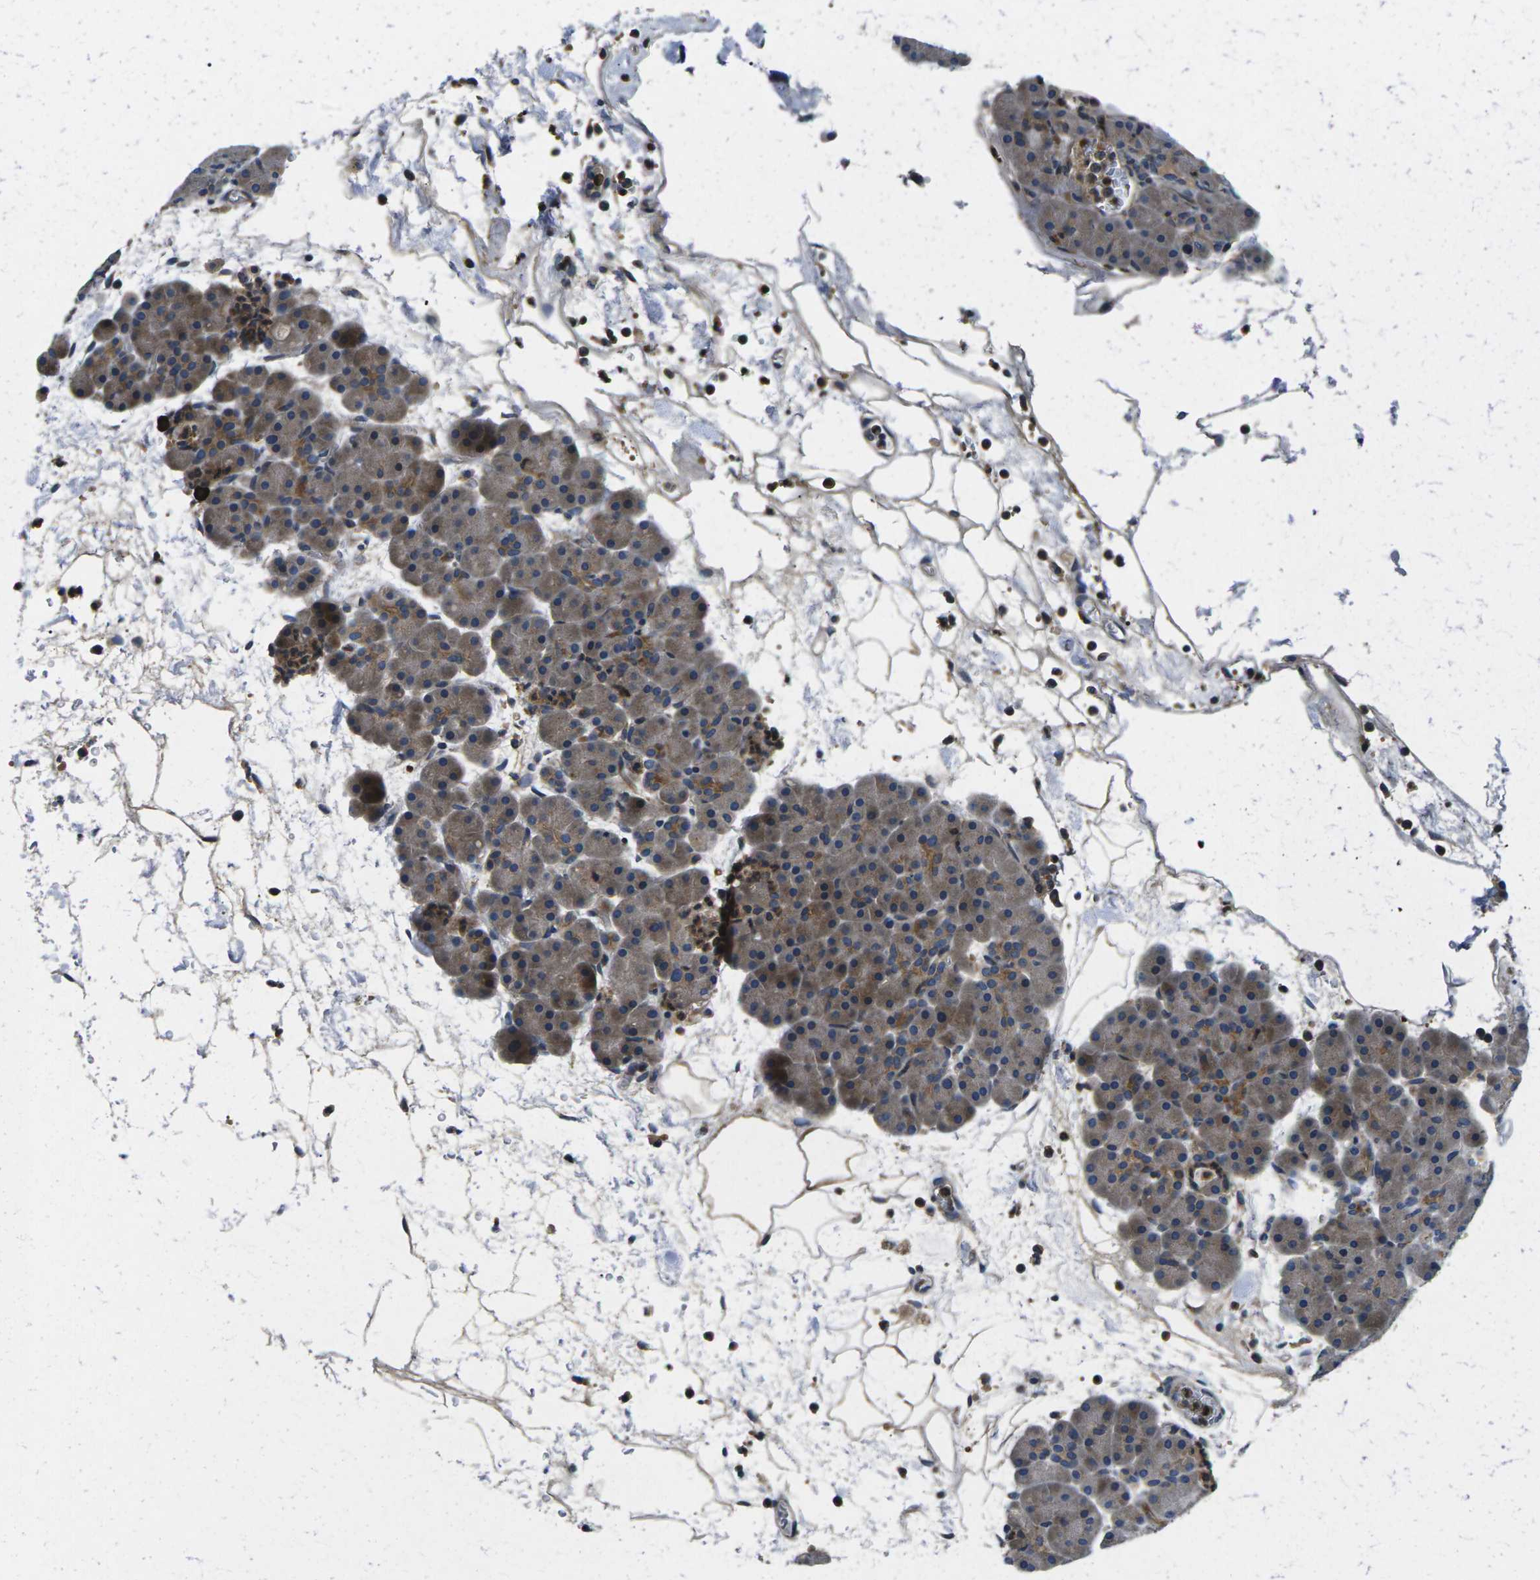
{"staining": {"intensity": "moderate", "quantity": "25%-75%", "location": "cytoplasmic/membranous"}, "tissue": "pancreas", "cell_type": "Exocrine glandular cells", "image_type": "normal", "snomed": [{"axis": "morphology", "description": "Normal tissue, NOS"}, {"axis": "topography", "description": "Pancreas"}], "caption": "Protein expression by immunohistochemistry (IHC) reveals moderate cytoplasmic/membranous positivity in approximately 25%-75% of exocrine glandular cells in normal pancreas.", "gene": "PLCE1", "patient": {"sex": "male", "age": 66}}